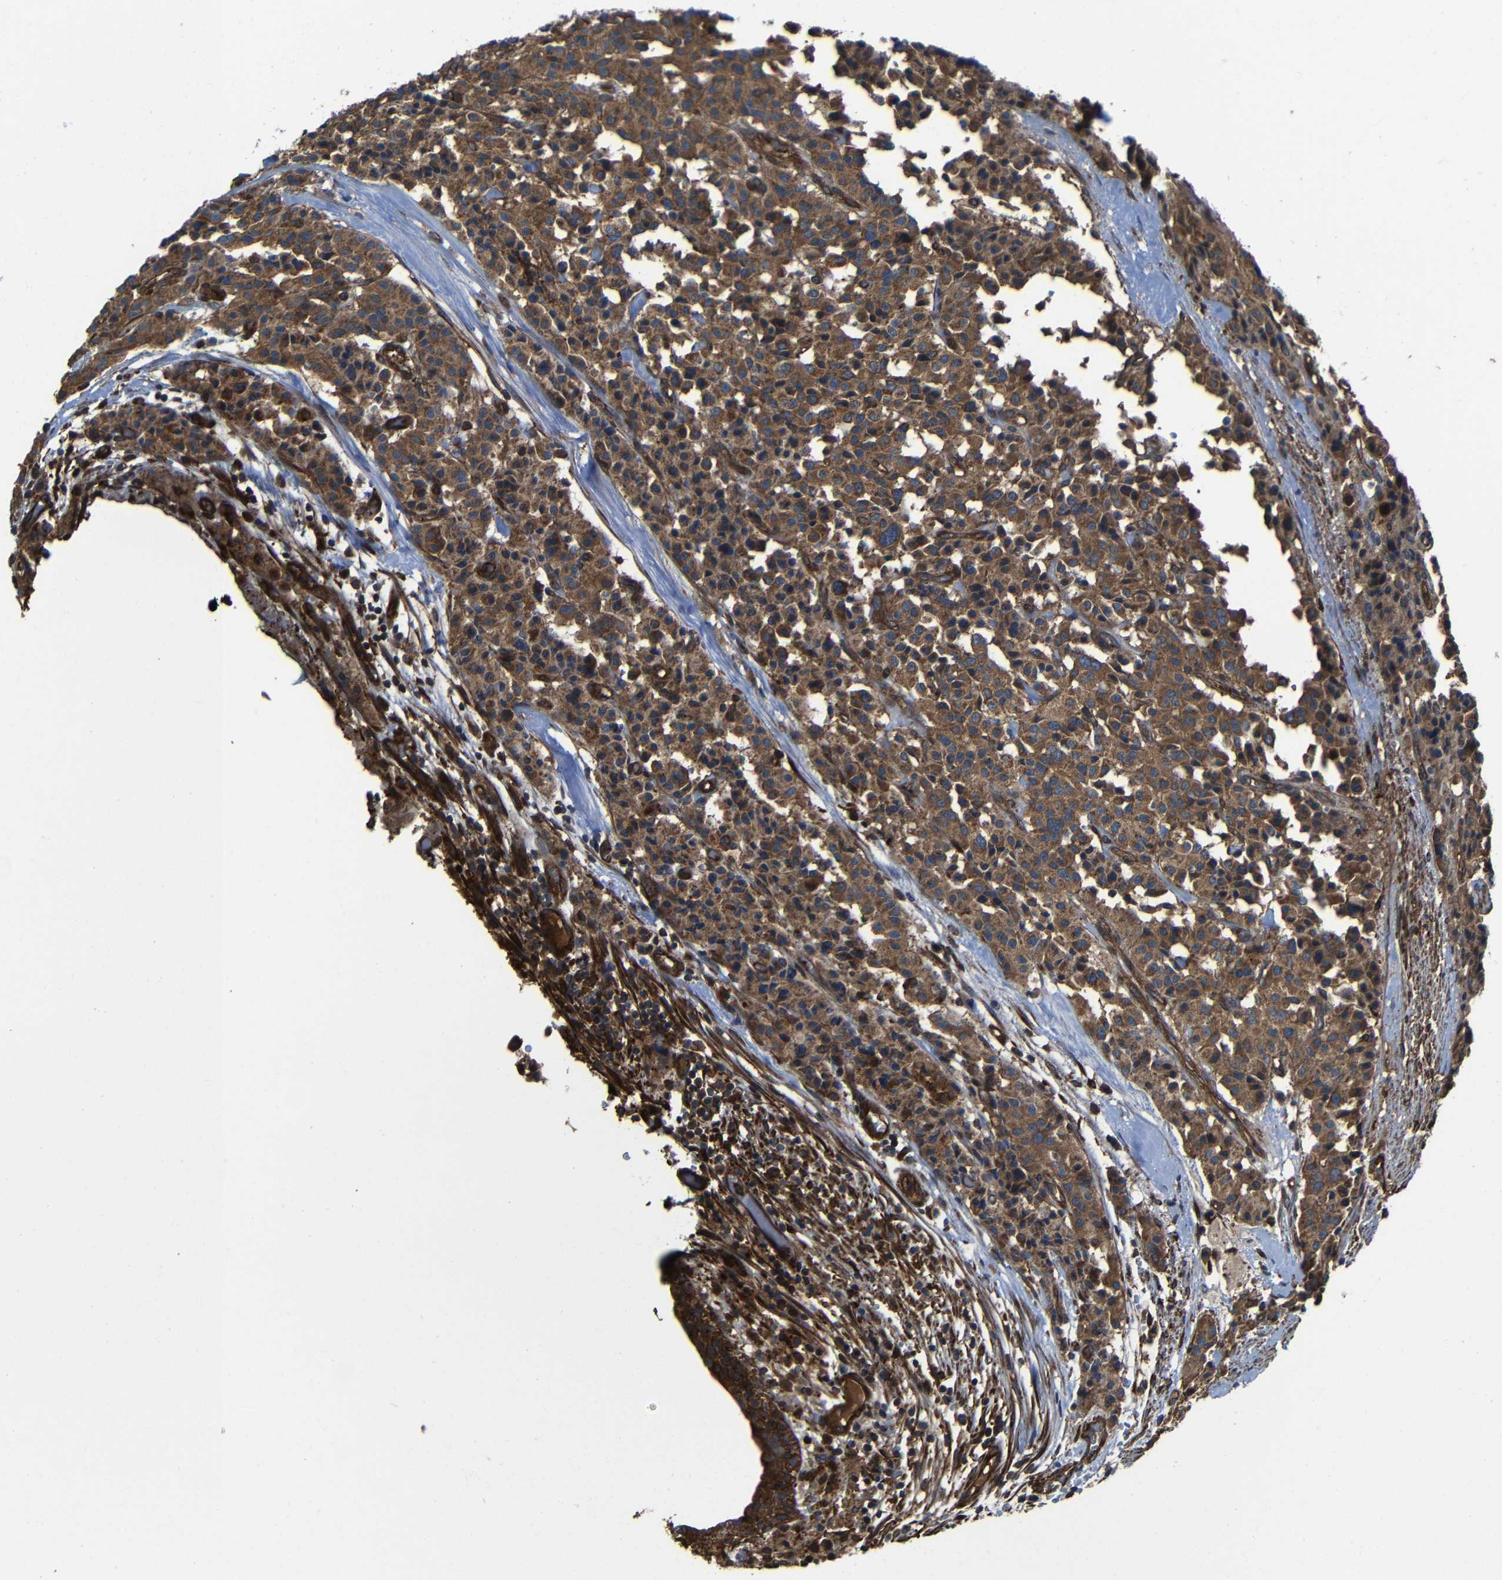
{"staining": {"intensity": "moderate", "quantity": ">75%", "location": "cytoplasmic/membranous"}, "tissue": "carcinoid", "cell_type": "Tumor cells", "image_type": "cancer", "snomed": [{"axis": "morphology", "description": "Carcinoid, malignant, NOS"}, {"axis": "topography", "description": "Lung"}], "caption": "This micrograph displays immunohistochemistry (IHC) staining of carcinoid, with medium moderate cytoplasmic/membranous positivity in about >75% of tumor cells.", "gene": "PTCH1", "patient": {"sex": "male", "age": 30}}